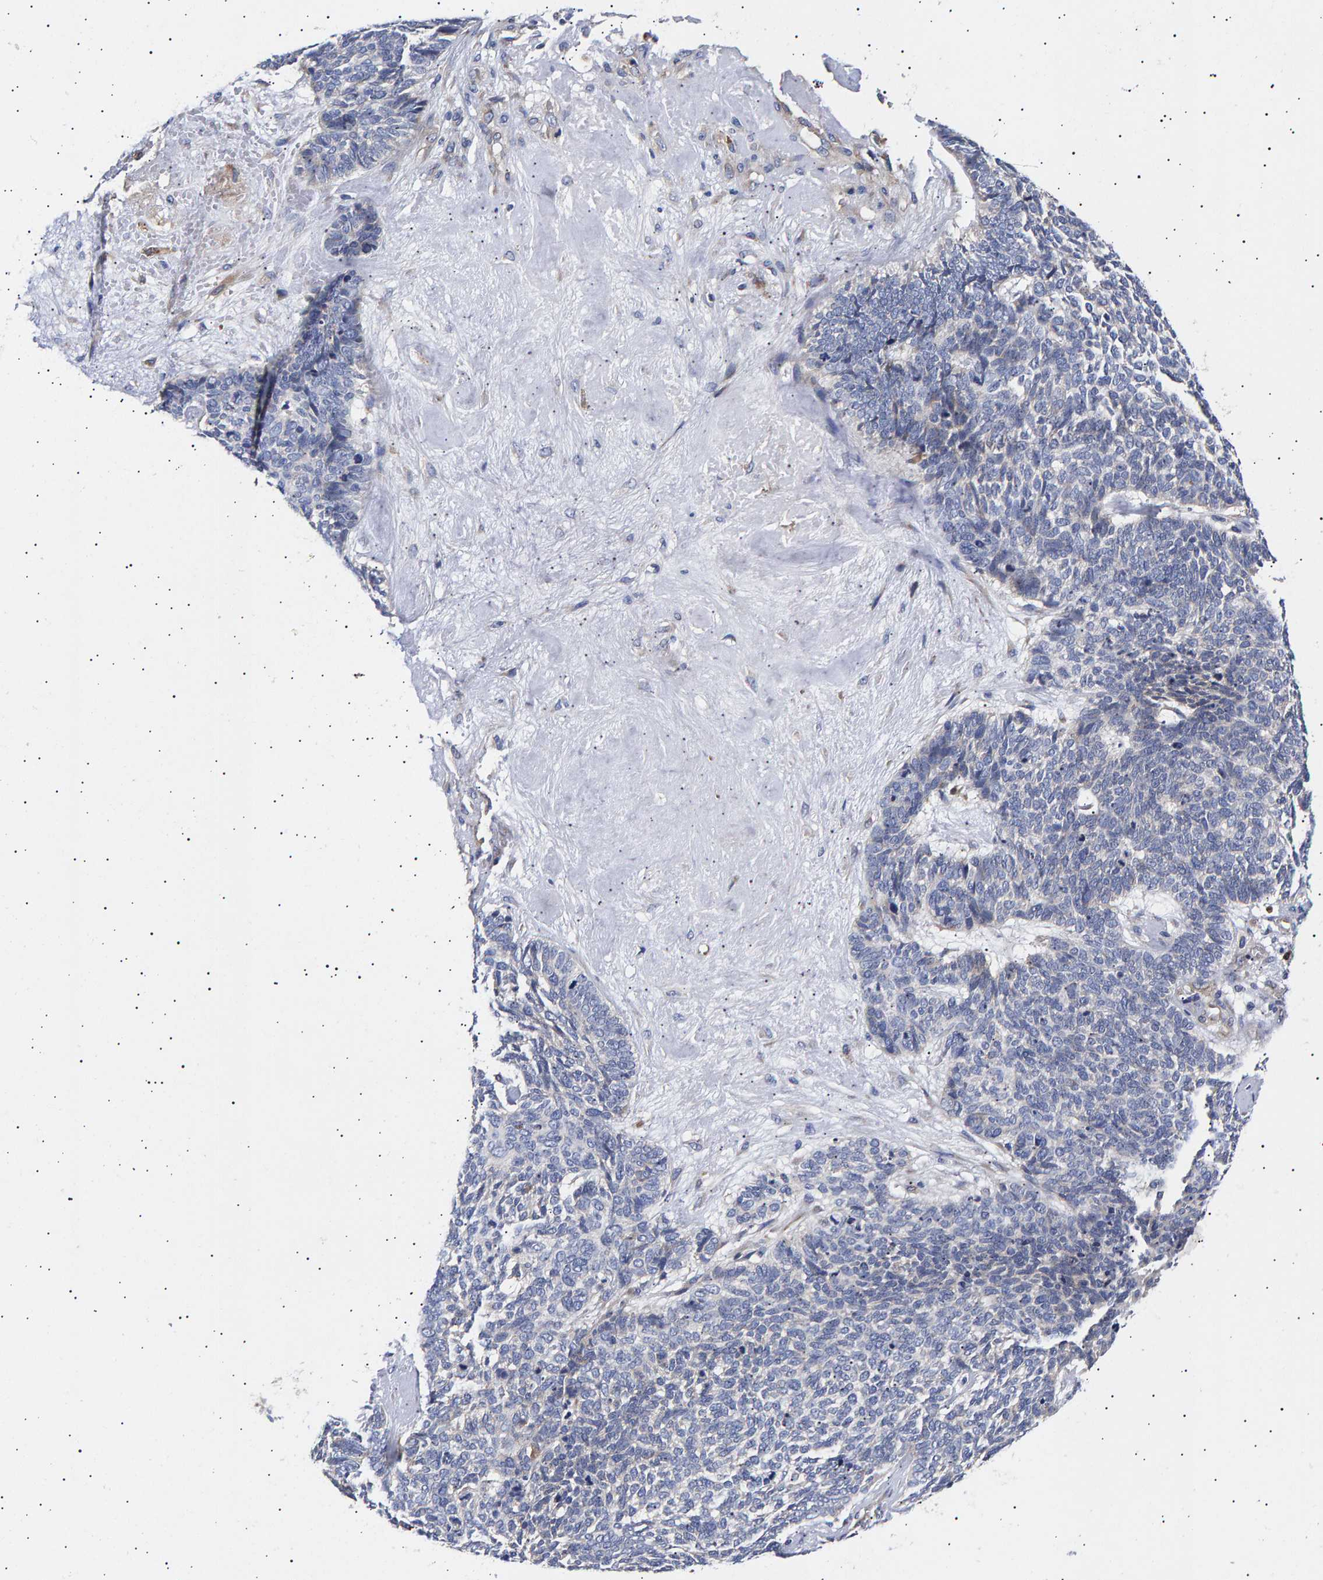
{"staining": {"intensity": "negative", "quantity": "none", "location": "none"}, "tissue": "skin cancer", "cell_type": "Tumor cells", "image_type": "cancer", "snomed": [{"axis": "morphology", "description": "Basal cell carcinoma"}, {"axis": "topography", "description": "Skin"}], "caption": "There is no significant positivity in tumor cells of skin cancer (basal cell carcinoma).", "gene": "ANKRD40", "patient": {"sex": "female", "age": 84}}